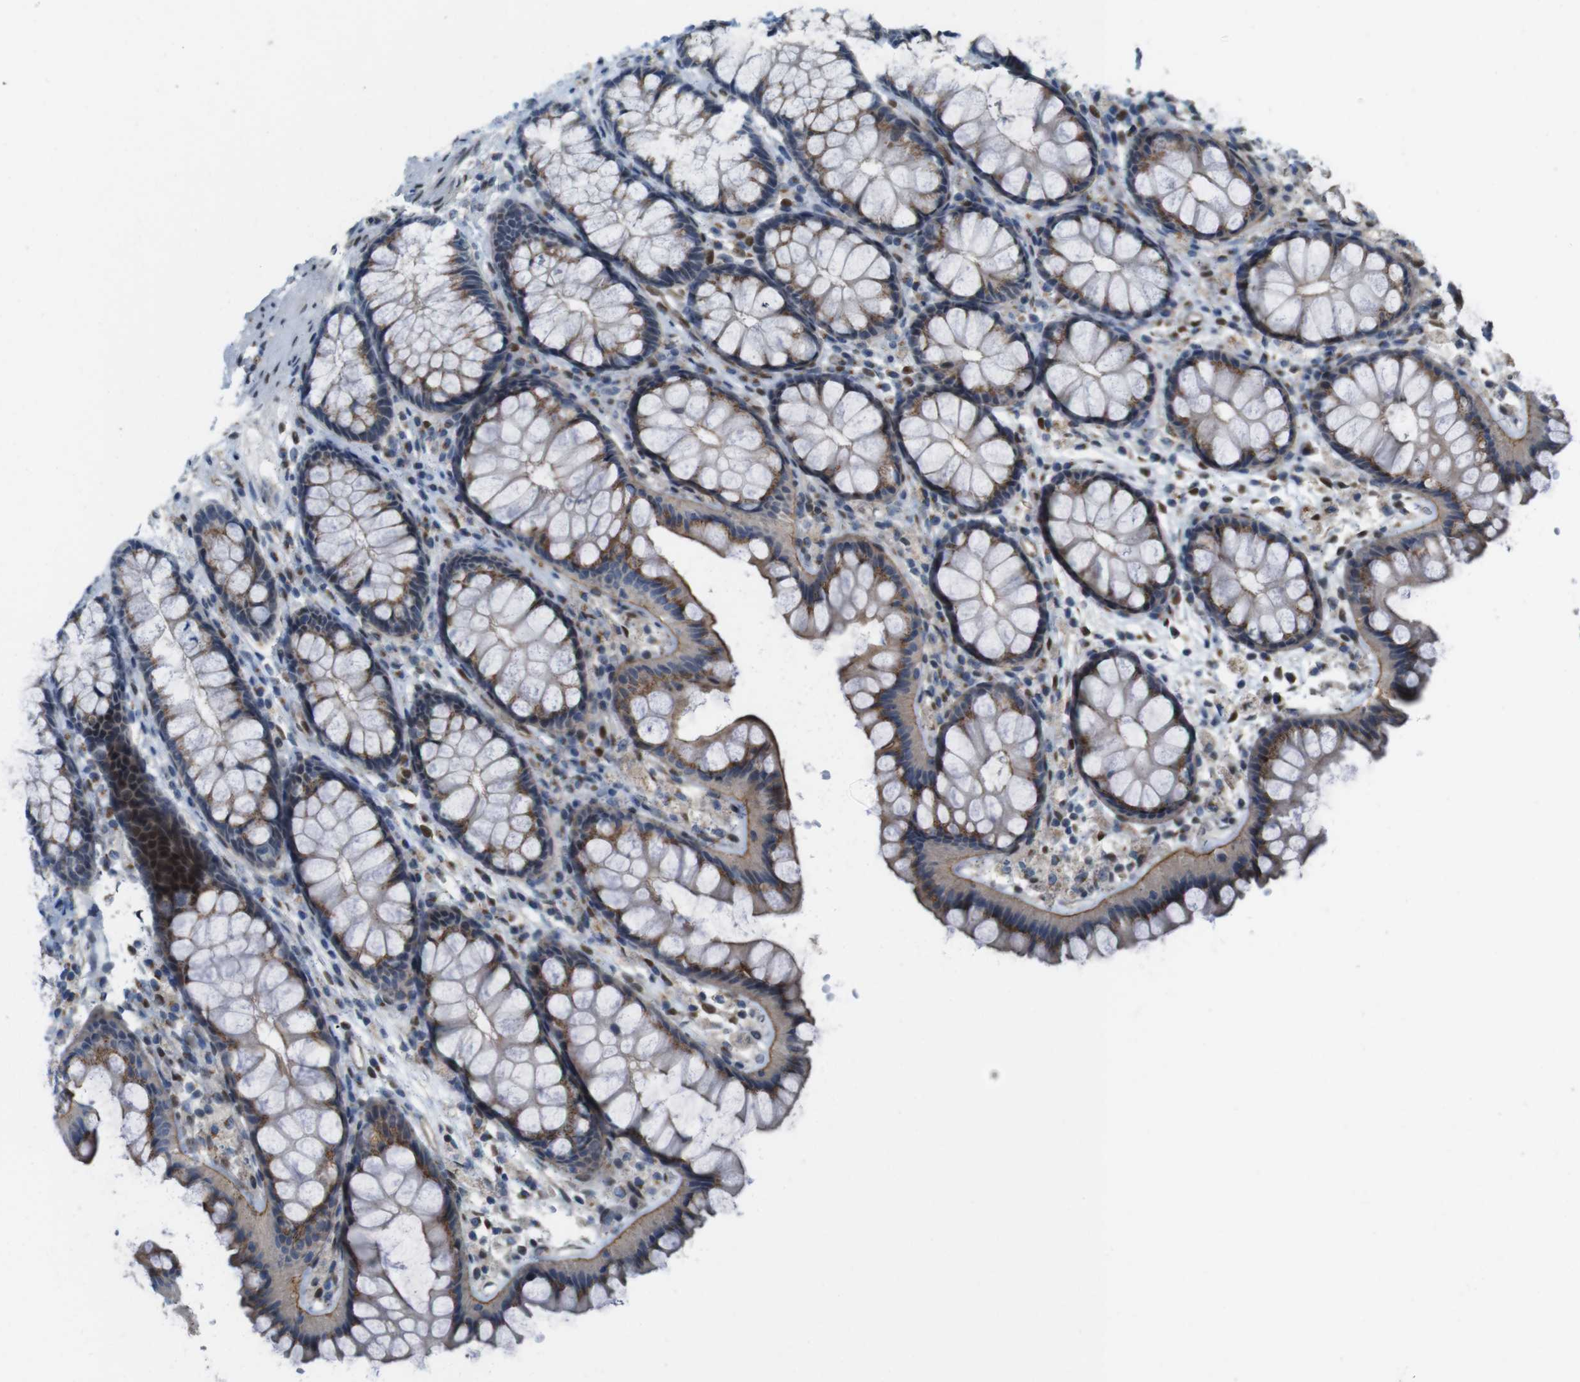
{"staining": {"intensity": "weak", "quantity": ">75%", "location": "nuclear"}, "tissue": "colon", "cell_type": "Endothelial cells", "image_type": "normal", "snomed": [{"axis": "morphology", "description": "Normal tissue, NOS"}, {"axis": "topography", "description": "Colon"}], "caption": "Immunohistochemistry (IHC) staining of benign colon, which reveals low levels of weak nuclear expression in approximately >75% of endothelial cells indicating weak nuclear protein expression. The staining was performed using DAB (3,3'-diaminobenzidine) (brown) for protein detection and nuclei were counterstained in hematoxylin (blue).", "gene": "SKI", "patient": {"sex": "female", "age": 55}}